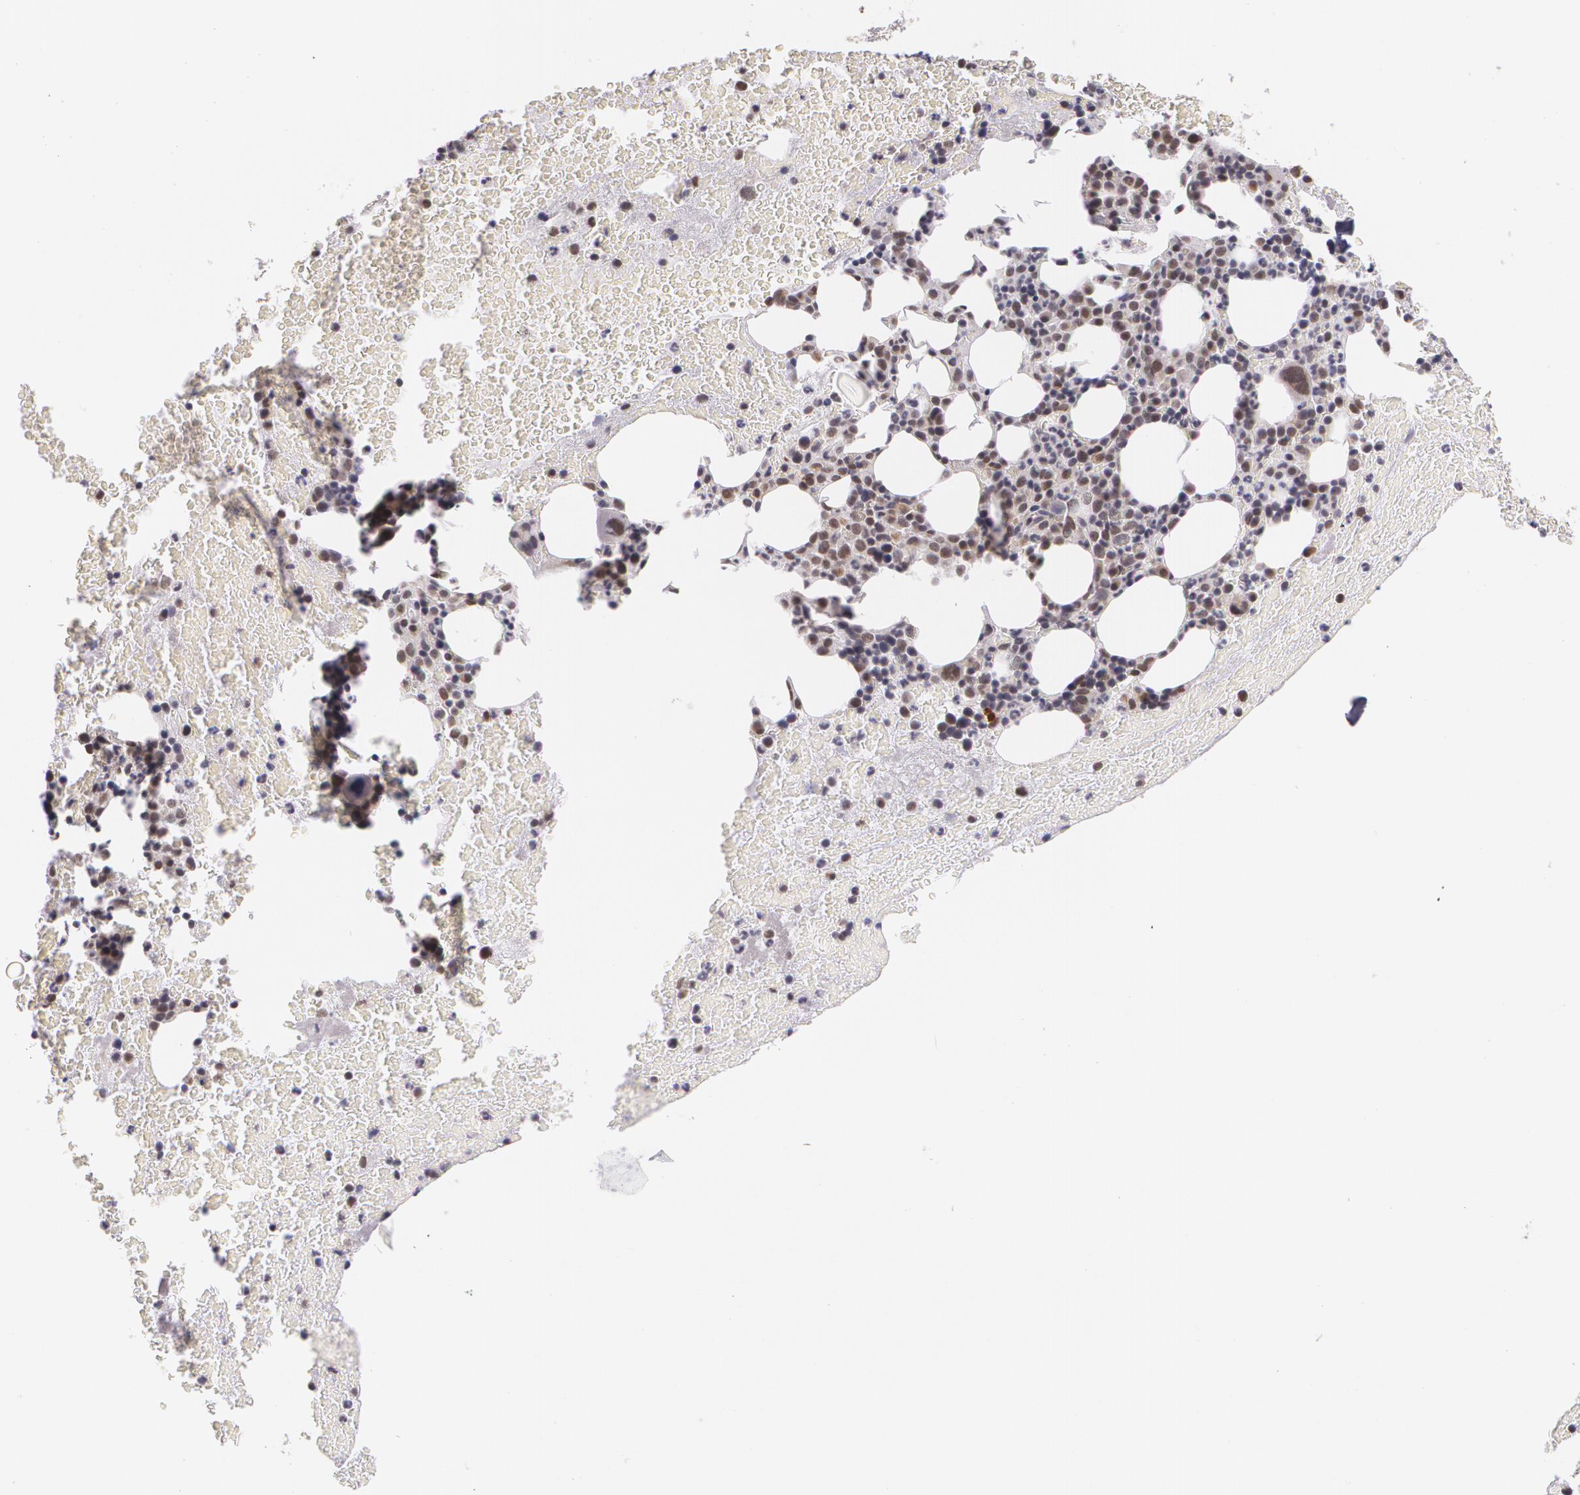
{"staining": {"intensity": "moderate", "quantity": "<25%", "location": "nuclear"}, "tissue": "bone marrow", "cell_type": "Hematopoietic cells", "image_type": "normal", "snomed": [{"axis": "morphology", "description": "Normal tissue, NOS"}, {"axis": "topography", "description": "Bone marrow"}], "caption": "Moderate nuclear expression for a protein is present in about <25% of hematopoietic cells of unremarkable bone marrow using immunohistochemistry (IHC).", "gene": "ALX1", "patient": {"sex": "female", "age": 71}}